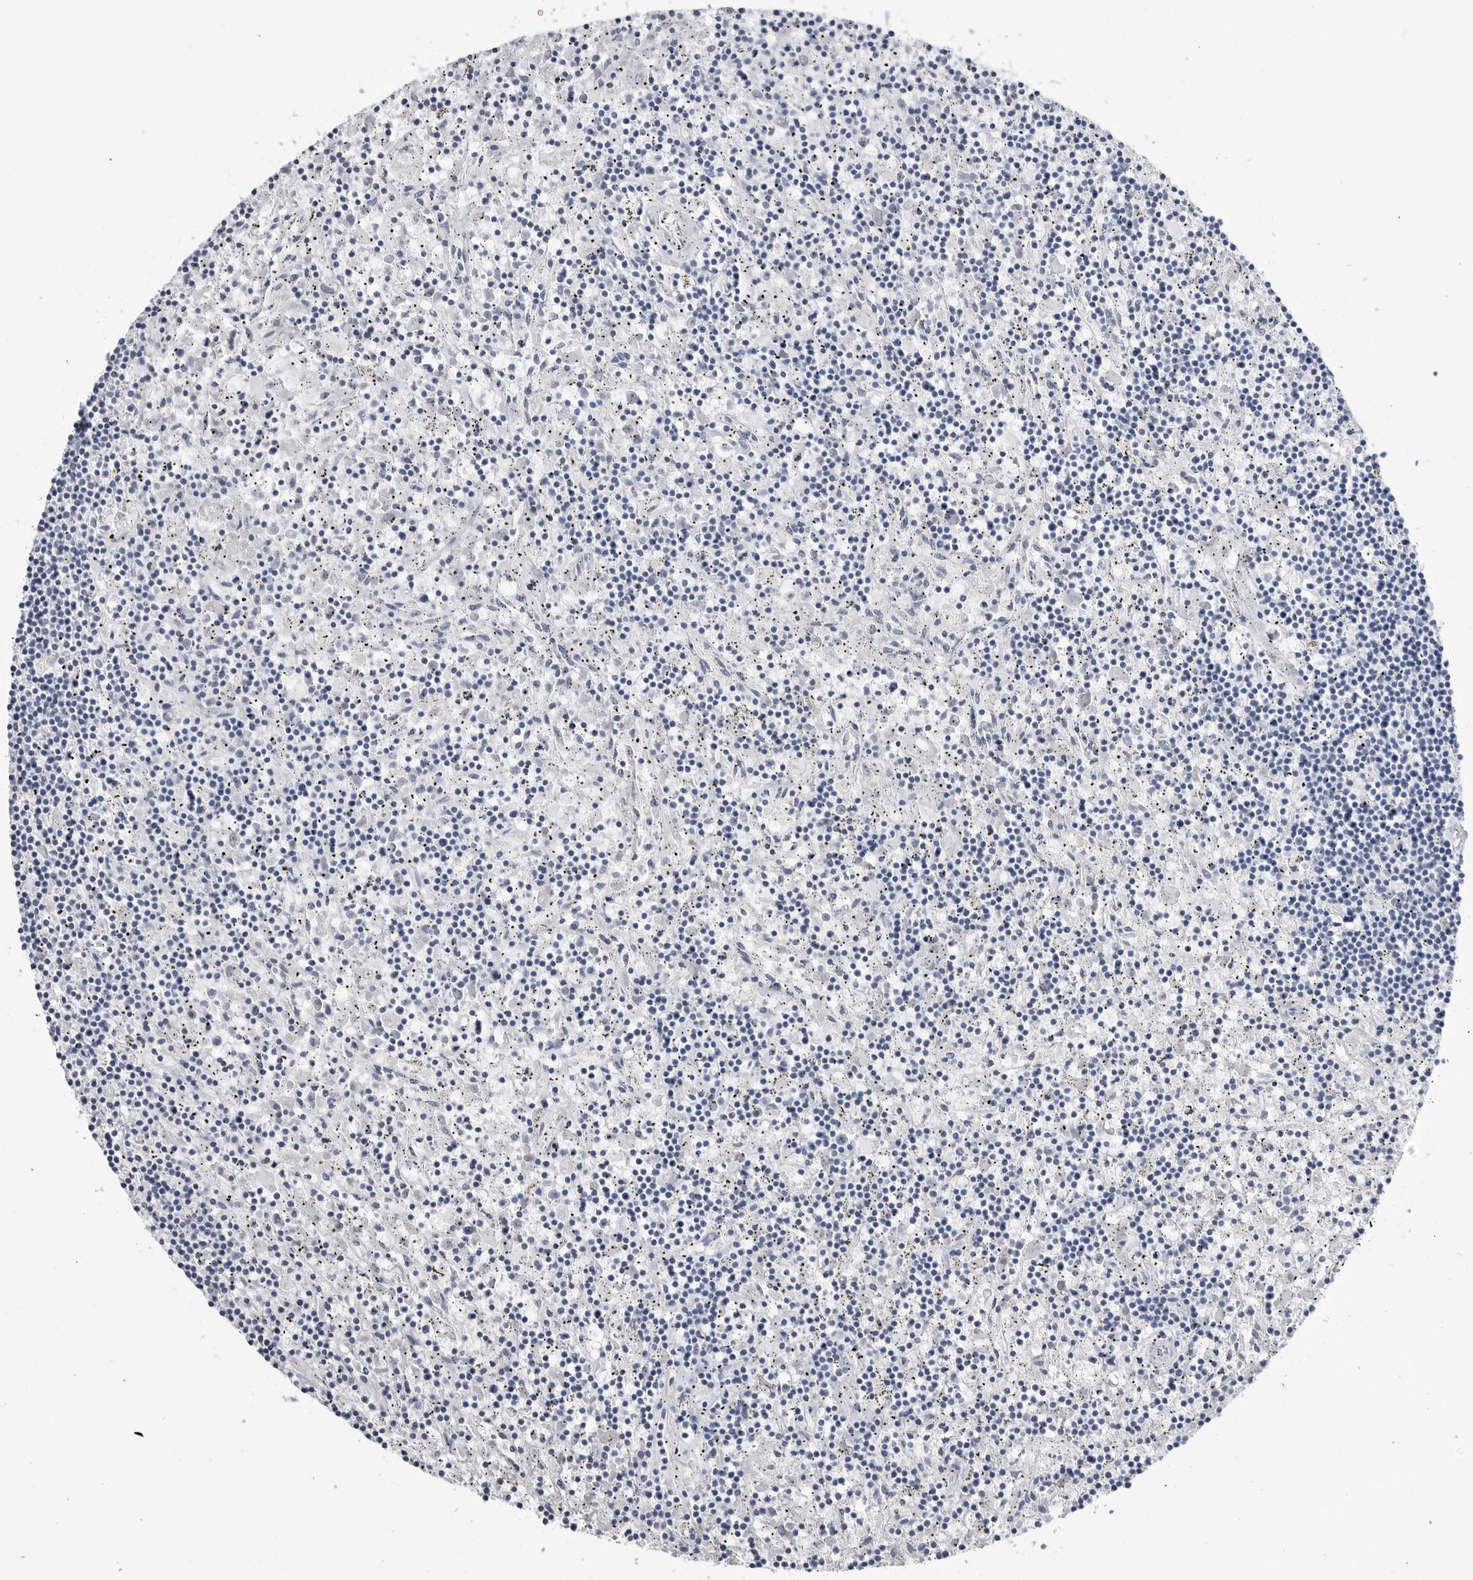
{"staining": {"intensity": "negative", "quantity": "none", "location": "none"}, "tissue": "lymphoma", "cell_type": "Tumor cells", "image_type": "cancer", "snomed": [{"axis": "morphology", "description": "Malignant lymphoma, non-Hodgkin's type, Low grade"}, {"axis": "topography", "description": "Spleen"}], "caption": "Immunohistochemical staining of human low-grade malignant lymphoma, non-Hodgkin's type shows no significant expression in tumor cells. (Stains: DAB (3,3'-diaminobenzidine) IHC with hematoxylin counter stain, Microscopy: brightfield microscopy at high magnification).", "gene": "PGA3", "patient": {"sex": "male", "age": 76}}